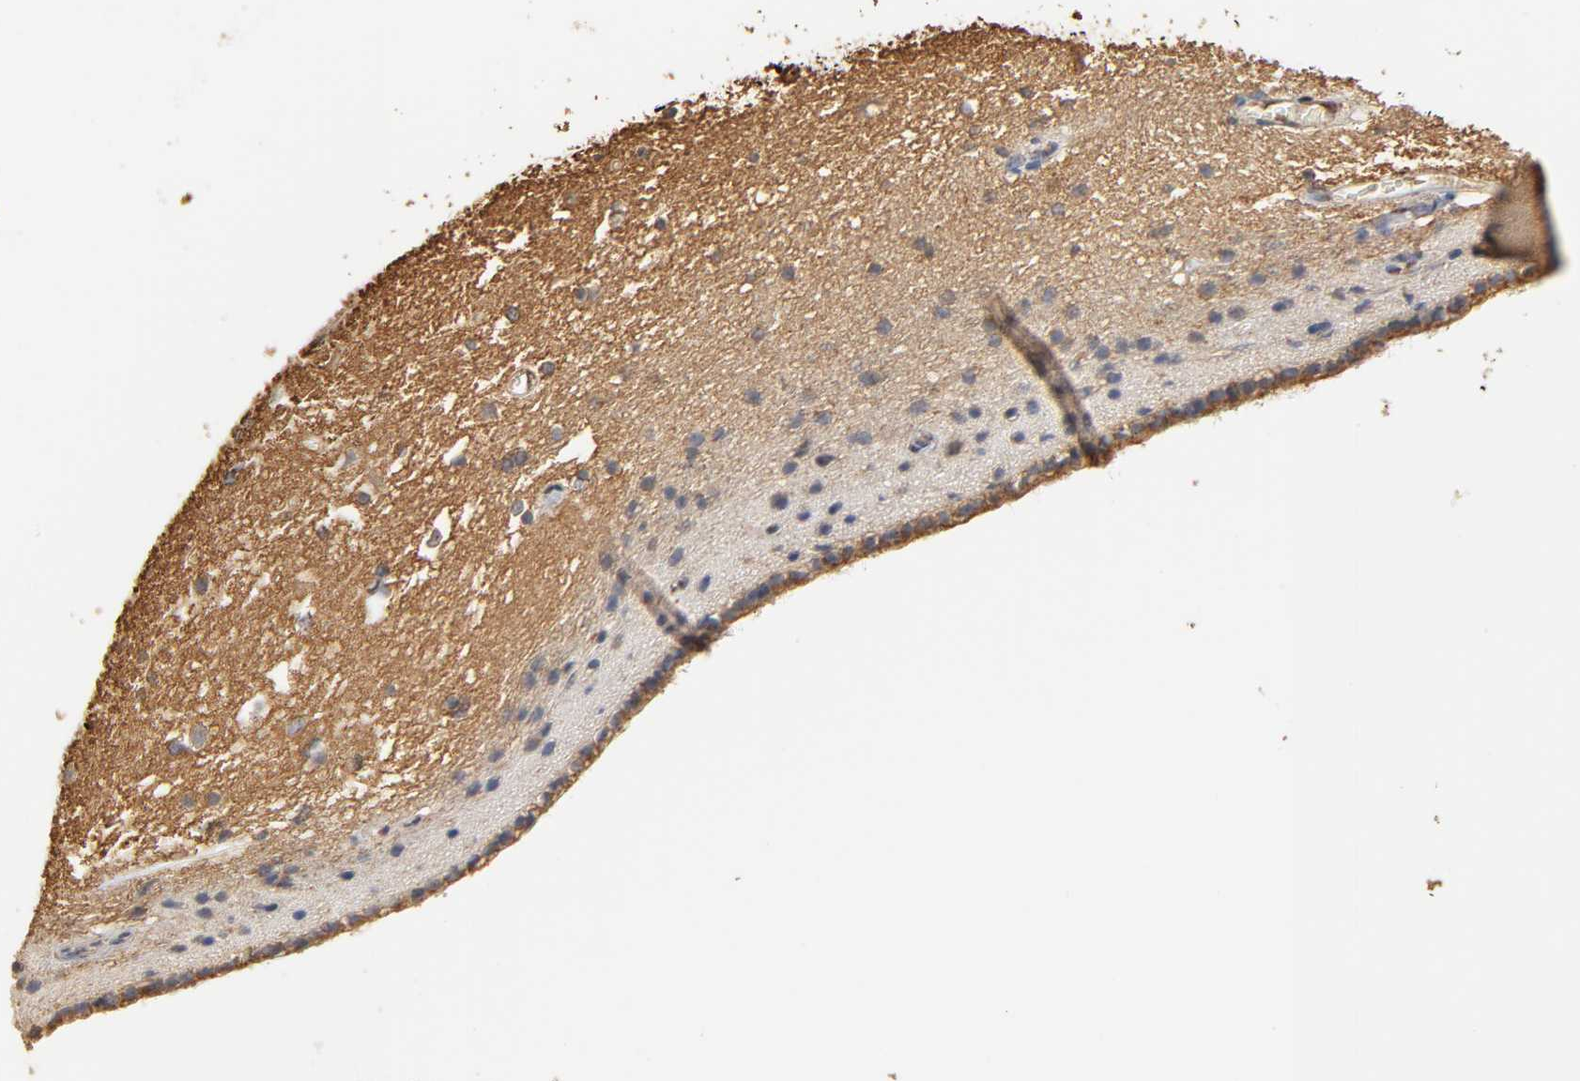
{"staining": {"intensity": "weak", "quantity": "<25%", "location": "cytoplasmic/membranous"}, "tissue": "caudate", "cell_type": "Glial cells", "image_type": "normal", "snomed": [{"axis": "morphology", "description": "Normal tissue, NOS"}, {"axis": "topography", "description": "Lateral ventricle wall"}], "caption": "A high-resolution histopathology image shows immunohistochemistry staining of unremarkable caudate, which demonstrates no significant positivity in glial cells. (IHC, brightfield microscopy, high magnification).", "gene": "PKN1", "patient": {"sex": "female", "age": 19}}